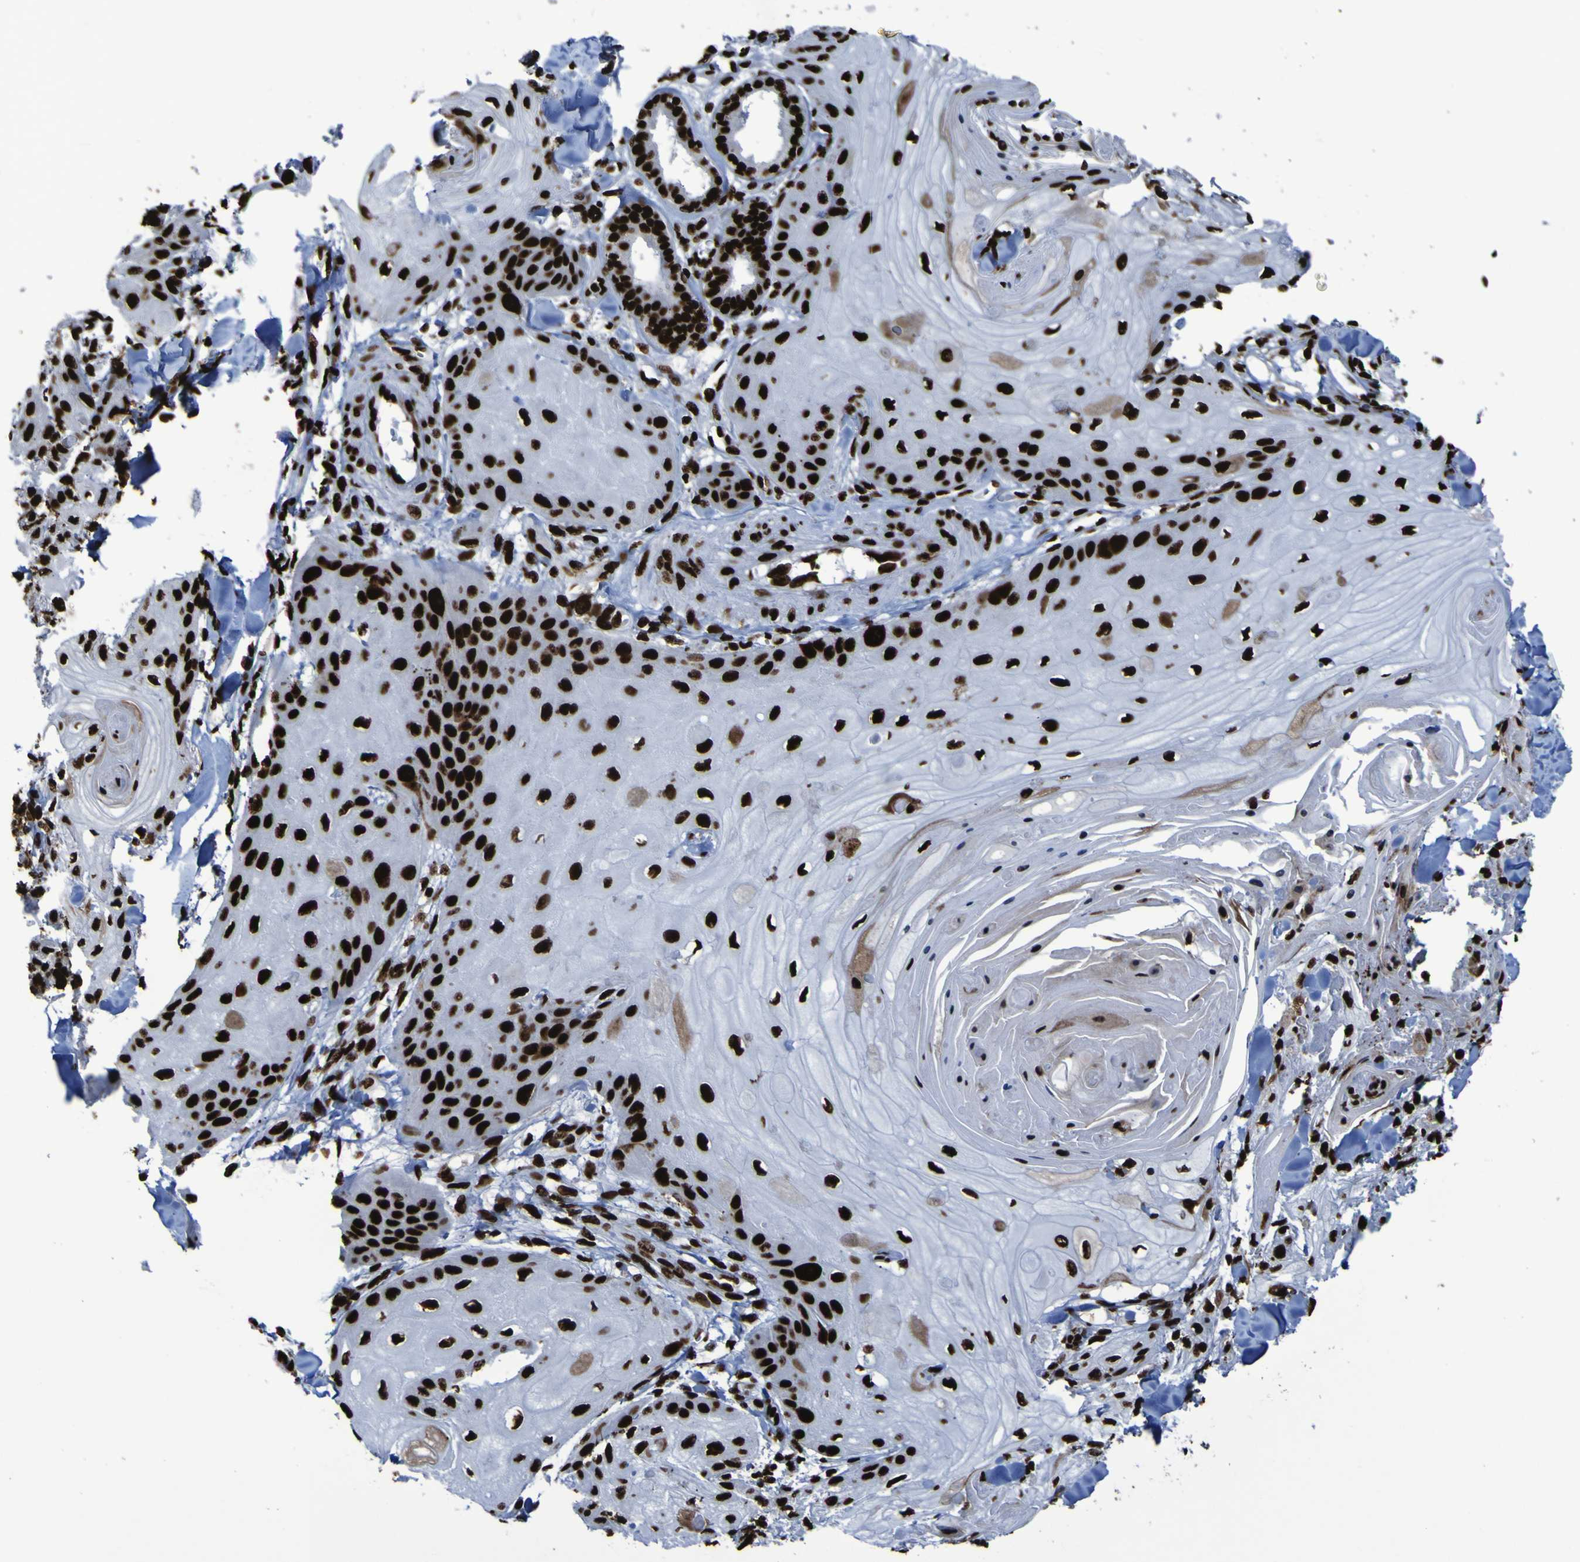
{"staining": {"intensity": "strong", "quantity": ">75%", "location": "nuclear"}, "tissue": "skin cancer", "cell_type": "Tumor cells", "image_type": "cancer", "snomed": [{"axis": "morphology", "description": "Squamous cell carcinoma, NOS"}, {"axis": "topography", "description": "Skin"}], "caption": "A high-resolution image shows immunohistochemistry staining of skin cancer (squamous cell carcinoma), which displays strong nuclear positivity in approximately >75% of tumor cells.", "gene": "NPM1", "patient": {"sex": "male", "age": 74}}